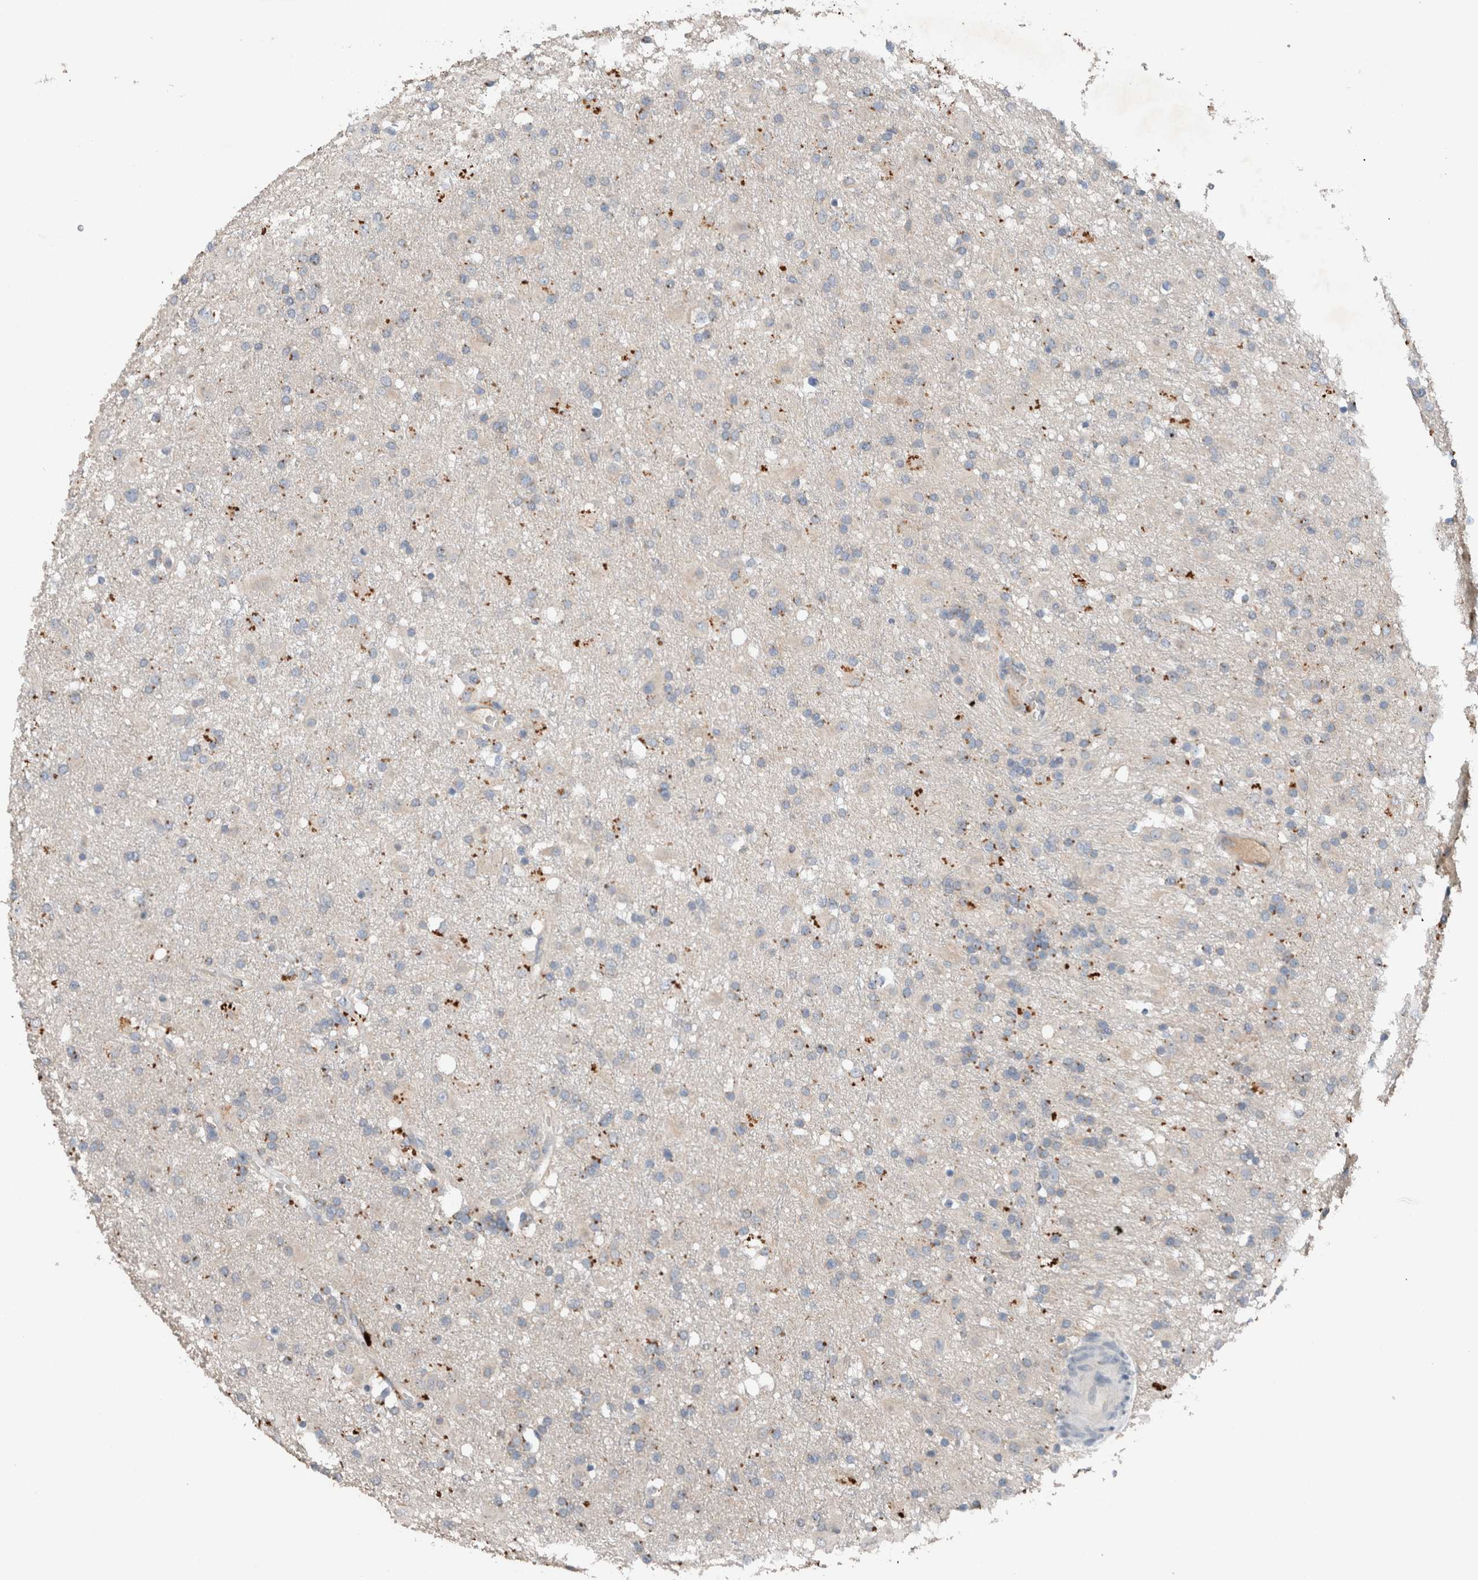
{"staining": {"intensity": "weak", "quantity": "<25%", "location": "cytoplasmic/membranous"}, "tissue": "glioma", "cell_type": "Tumor cells", "image_type": "cancer", "snomed": [{"axis": "morphology", "description": "Glioma, malignant, Low grade"}, {"axis": "topography", "description": "Brain"}], "caption": "This micrograph is of glioma stained with IHC to label a protein in brown with the nuclei are counter-stained blue. There is no positivity in tumor cells.", "gene": "UGCG", "patient": {"sex": "male", "age": 65}}